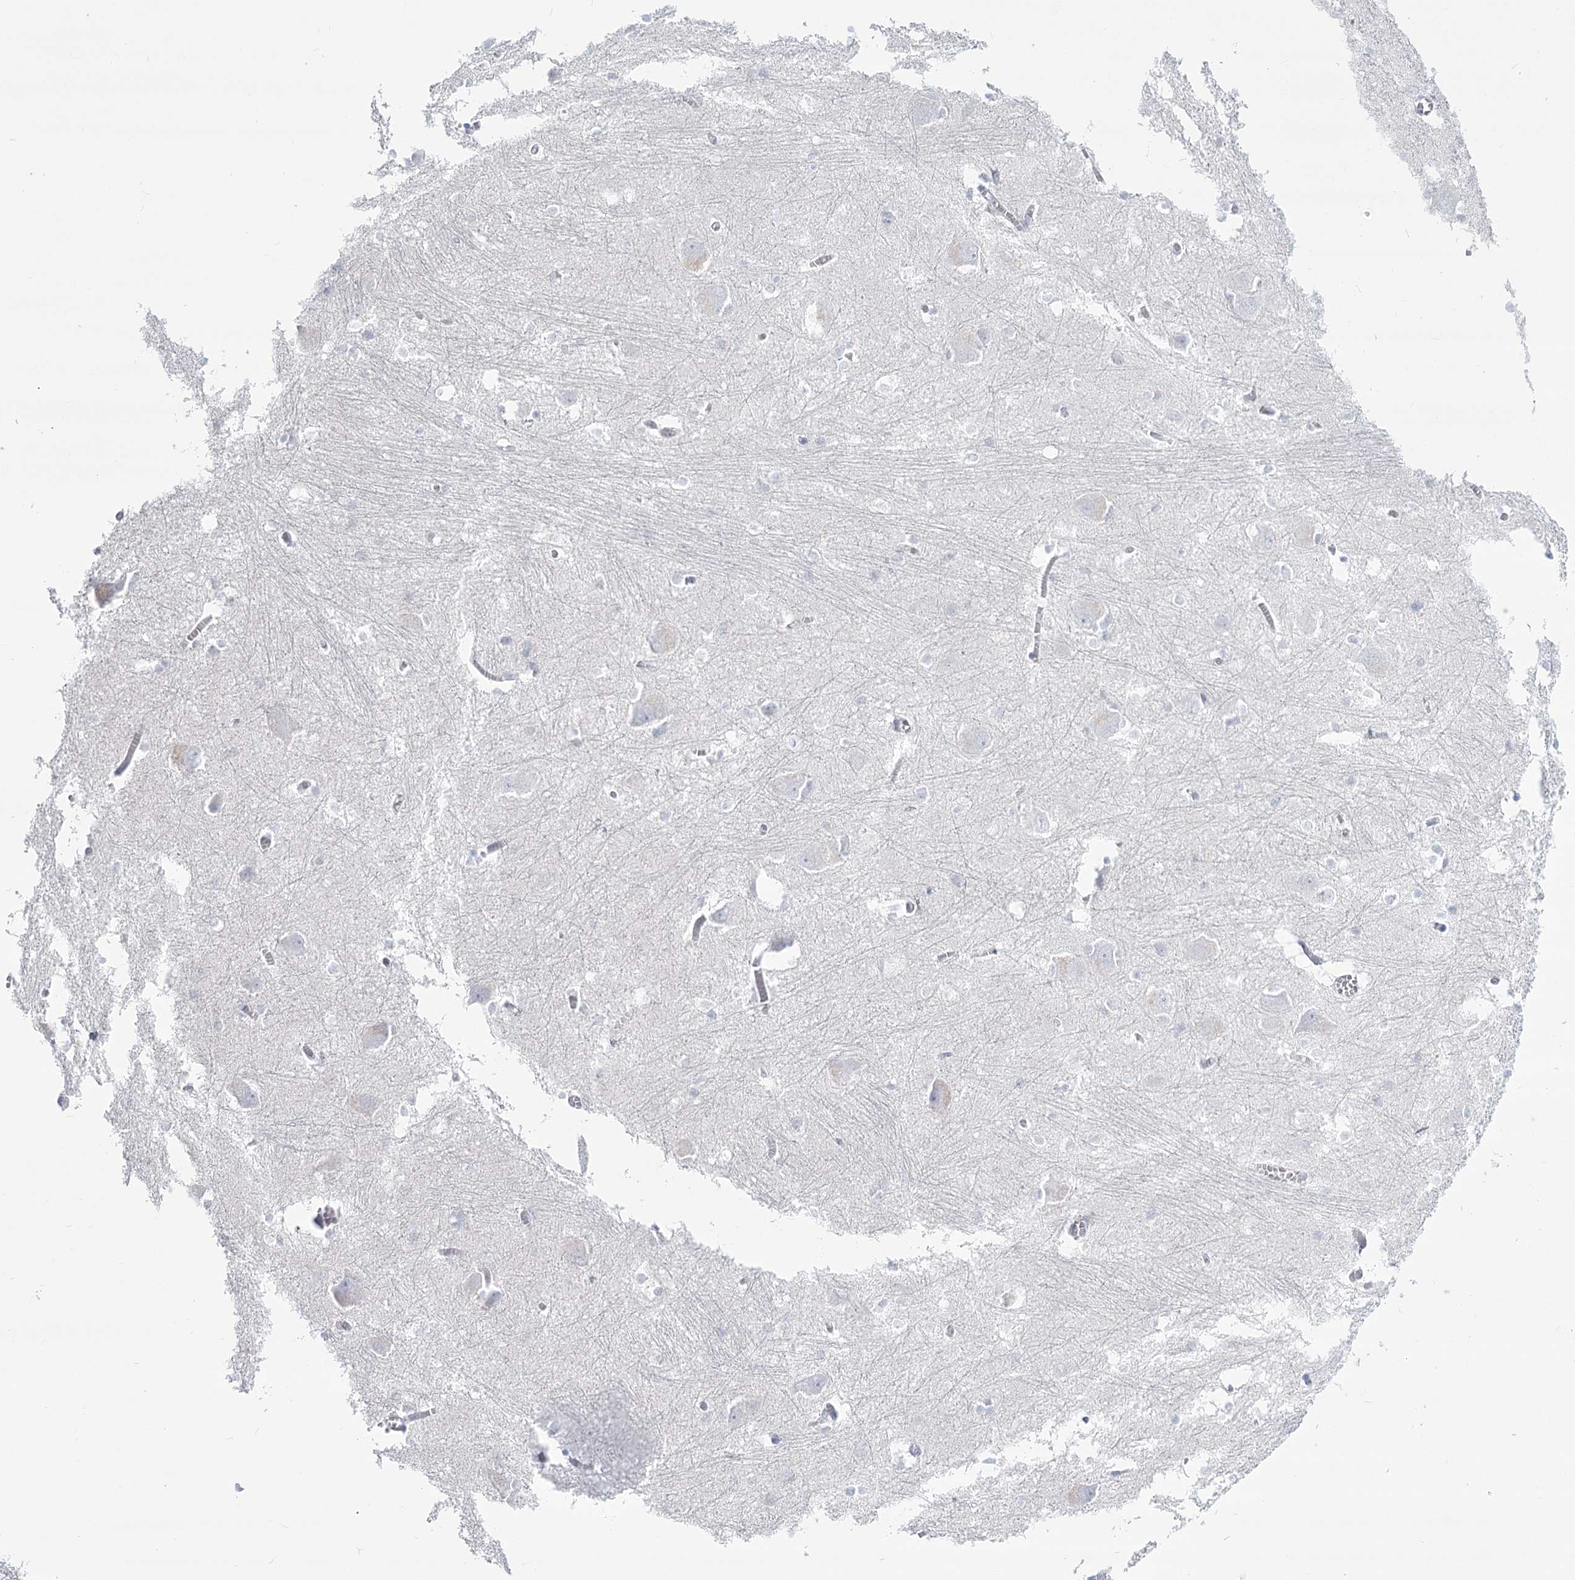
{"staining": {"intensity": "negative", "quantity": "none", "location": "none"}, "tissue": "caudate", "cell_type": "Glial cells", "image_type": "normal", "snomed": [{"axis": "morphology", "description": "Normal tissue, NOS"}, {"axis": "topography", "description": "Lateral ventricle wall"}], "caption": "Immunohistochemistry (IHC) photomicrograph of benign caudate stained for a protein (brown), which shows no positivity in glial cells.", "gene": "SLC6A19", "patient": {"sex": "male", "age": 37}}